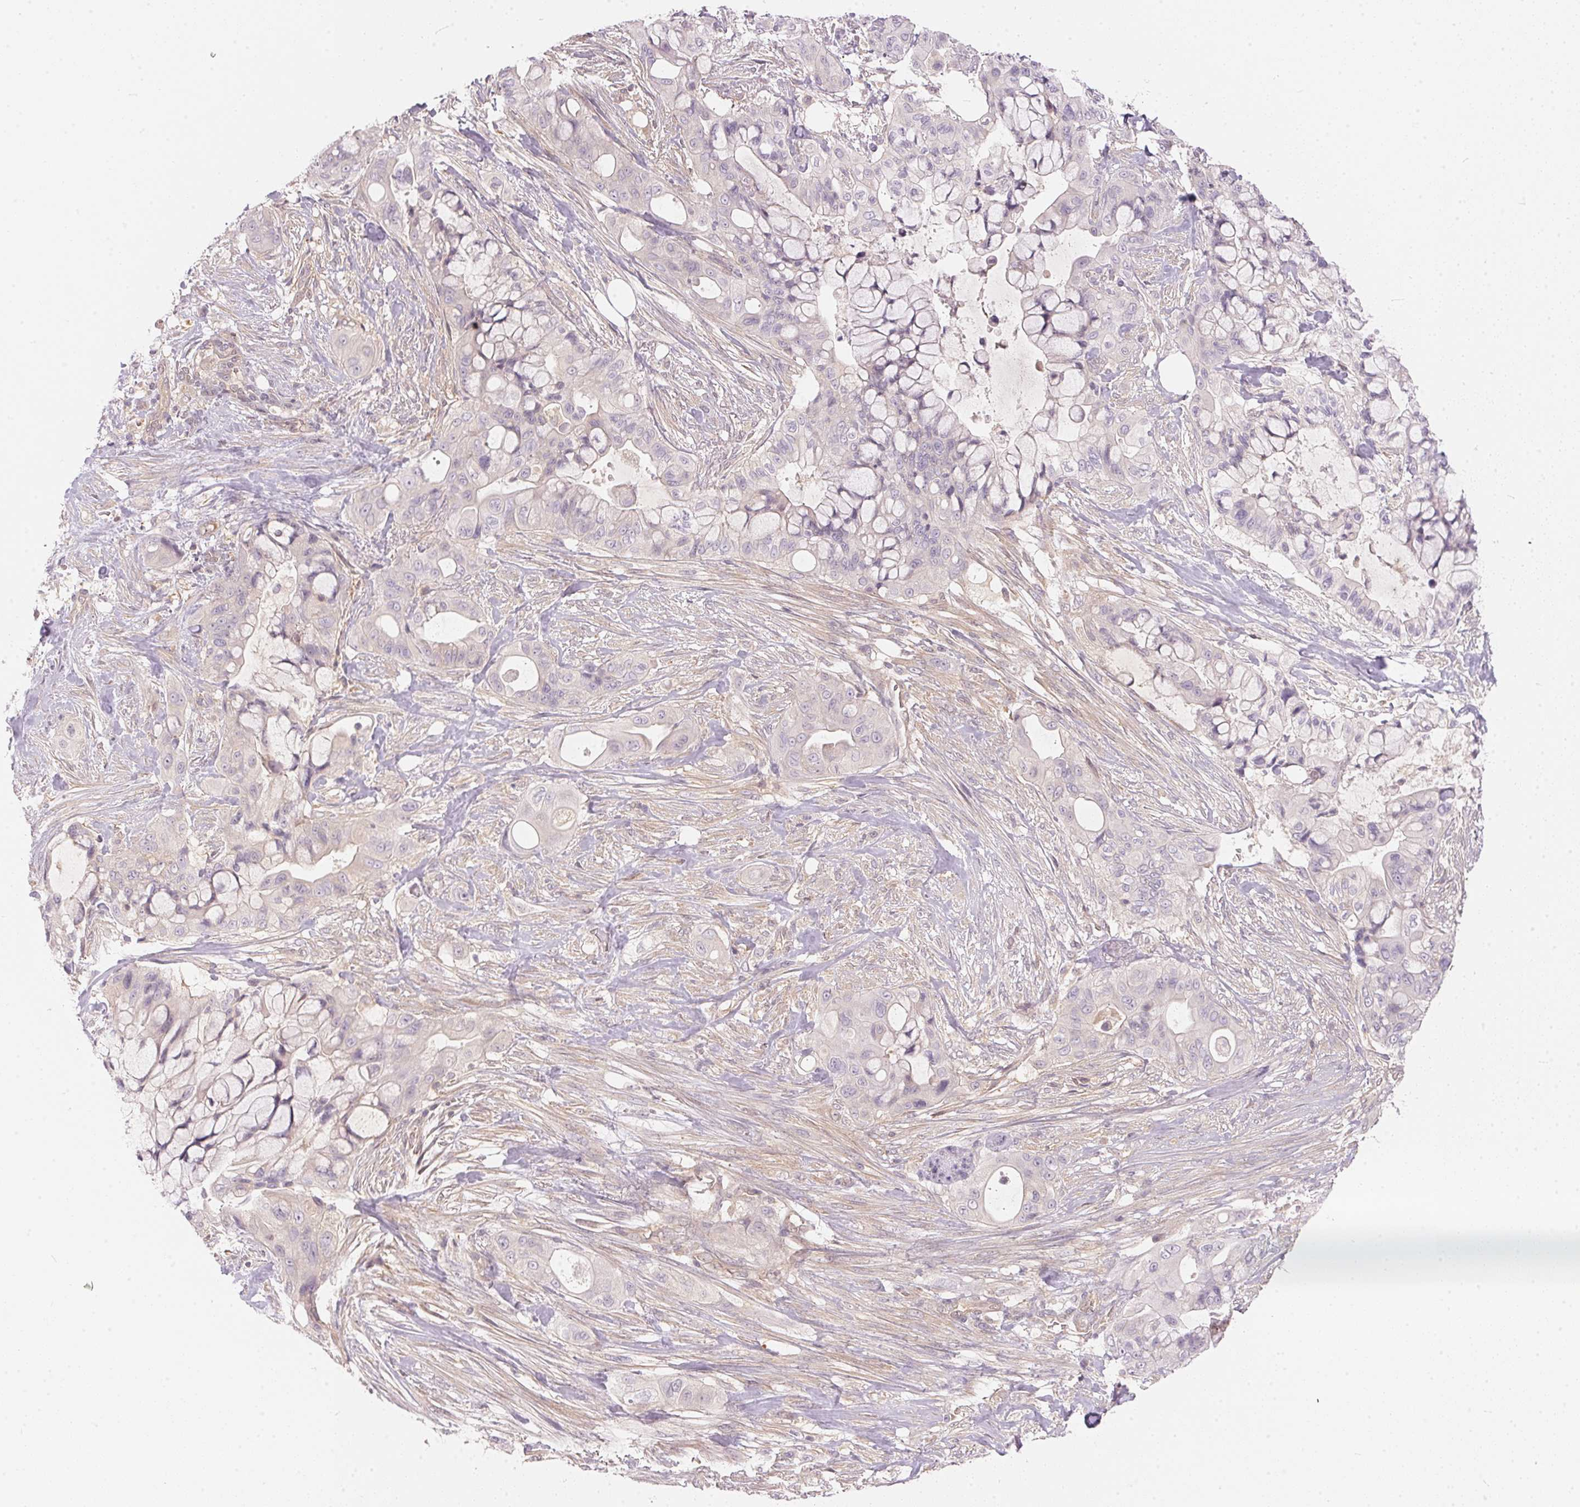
{"staining": {"intensity": "negative", "quantity": "none", "location": "none"}, "tissue": "pancreatic cancer", "cell_type": "Tumor cells", "image_type": "cancer", "snomed": [{"axis": "morphology", "description": "Adenocarcinoma, NOS"}, {"axis": "topography", "description": "Pancreas"}], "caption": "IHC of human pancreatic adenocarcinoma exhibits no positivity in tumor cells.", "gene": "BLMH", "patient": {"sex": "male", "age": 71}}